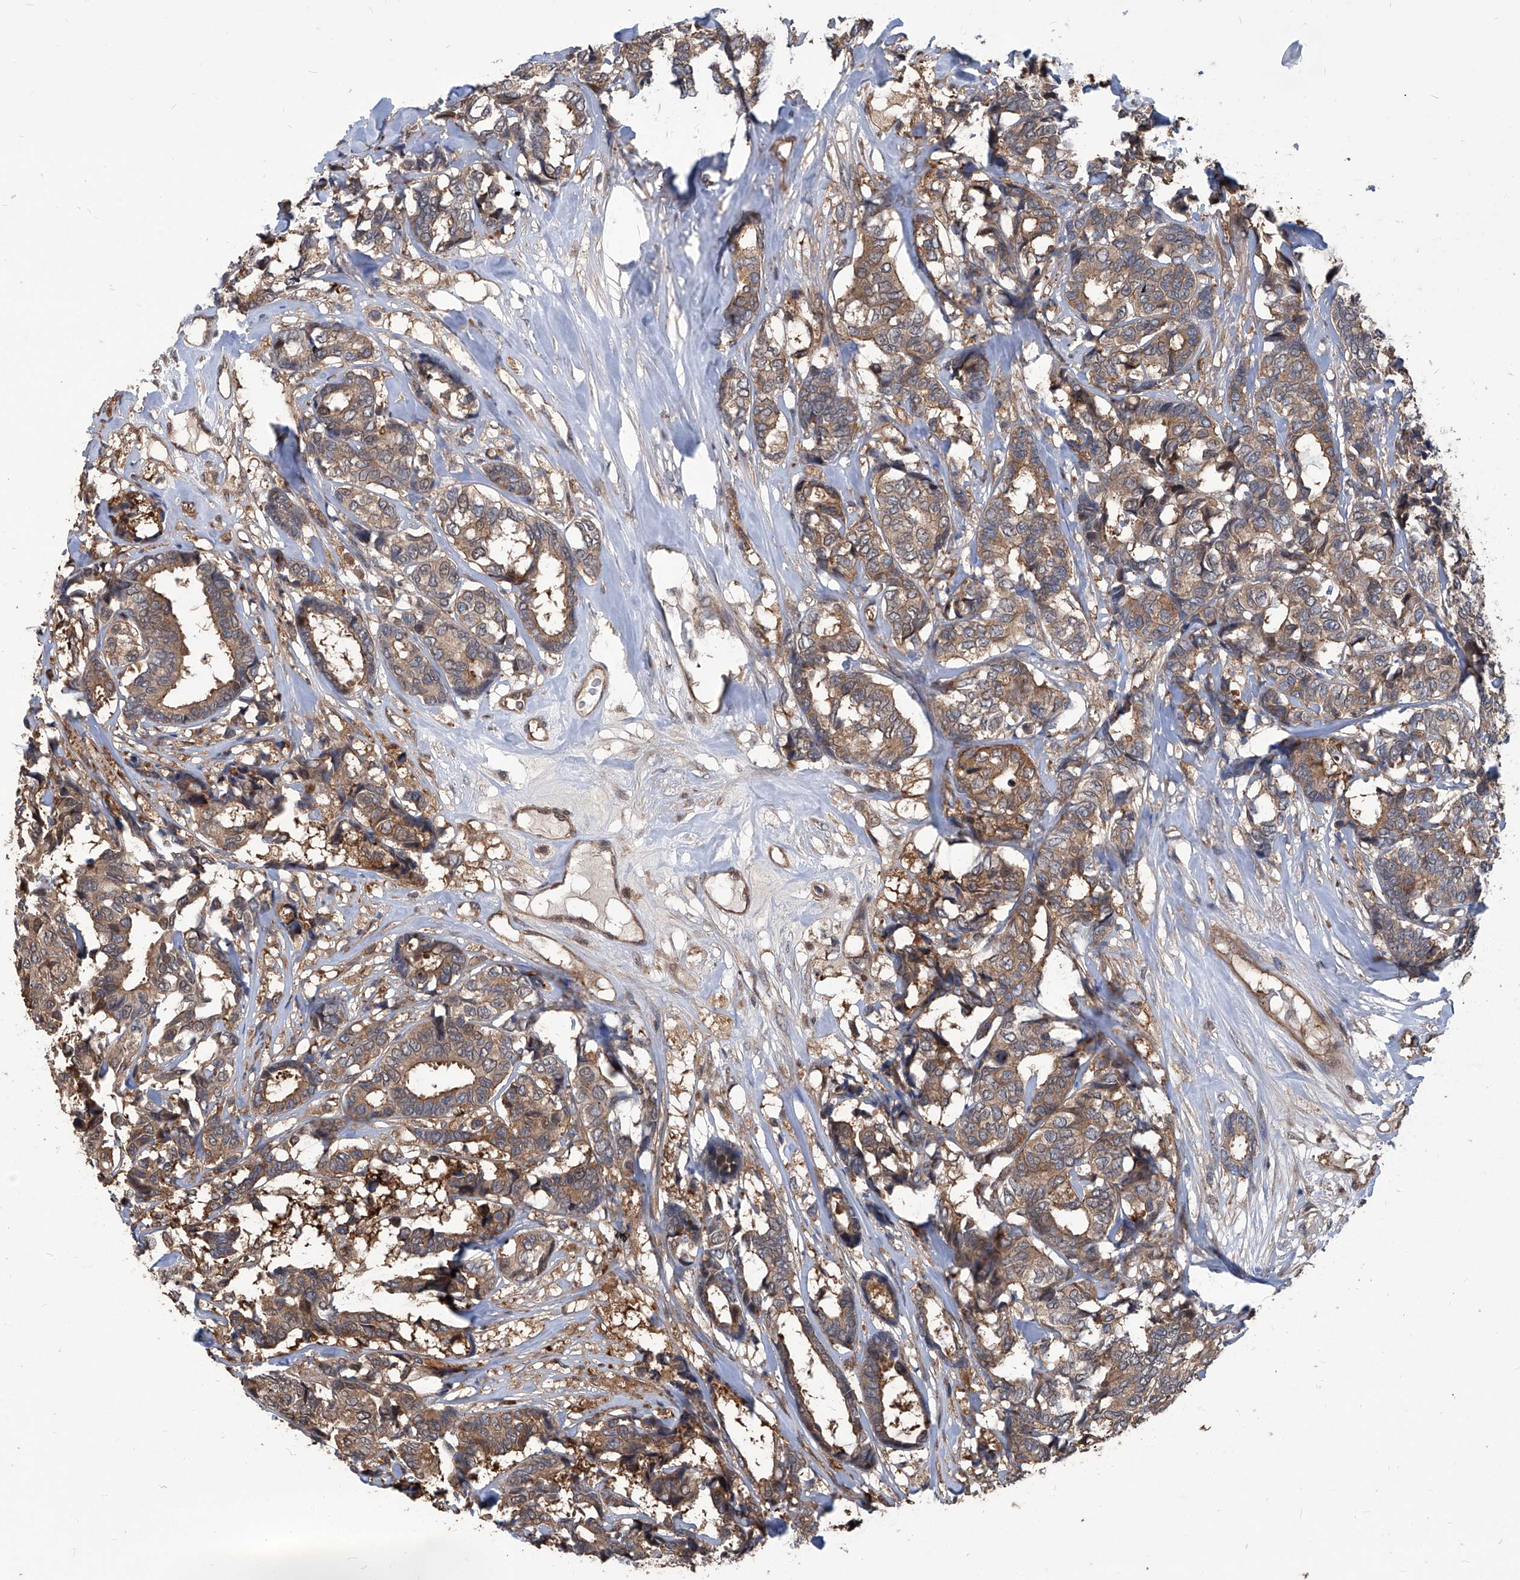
{"staining": {"intensity": "moderate", "quantity": ">75%", "location": "cytoplasmic/membranous"}, "tissue": "breast cancer", "cell_type": "Tumor cells", "image_type": "cancer", "snomed": [{"axis": "morphology", "description": "Duct carcinoma"}, {"axis": "topography", "description": "Breast"}], "caption": "Tumor cells reveal medium levels of moderate cytoplasmic/membranous expression in approximately >75% of cells in breast cancer. (DAB IHC with brightfield microscopy, high magnification).", "gene": "PSMB1", "patient": {"sex": "female", "age": 87}}